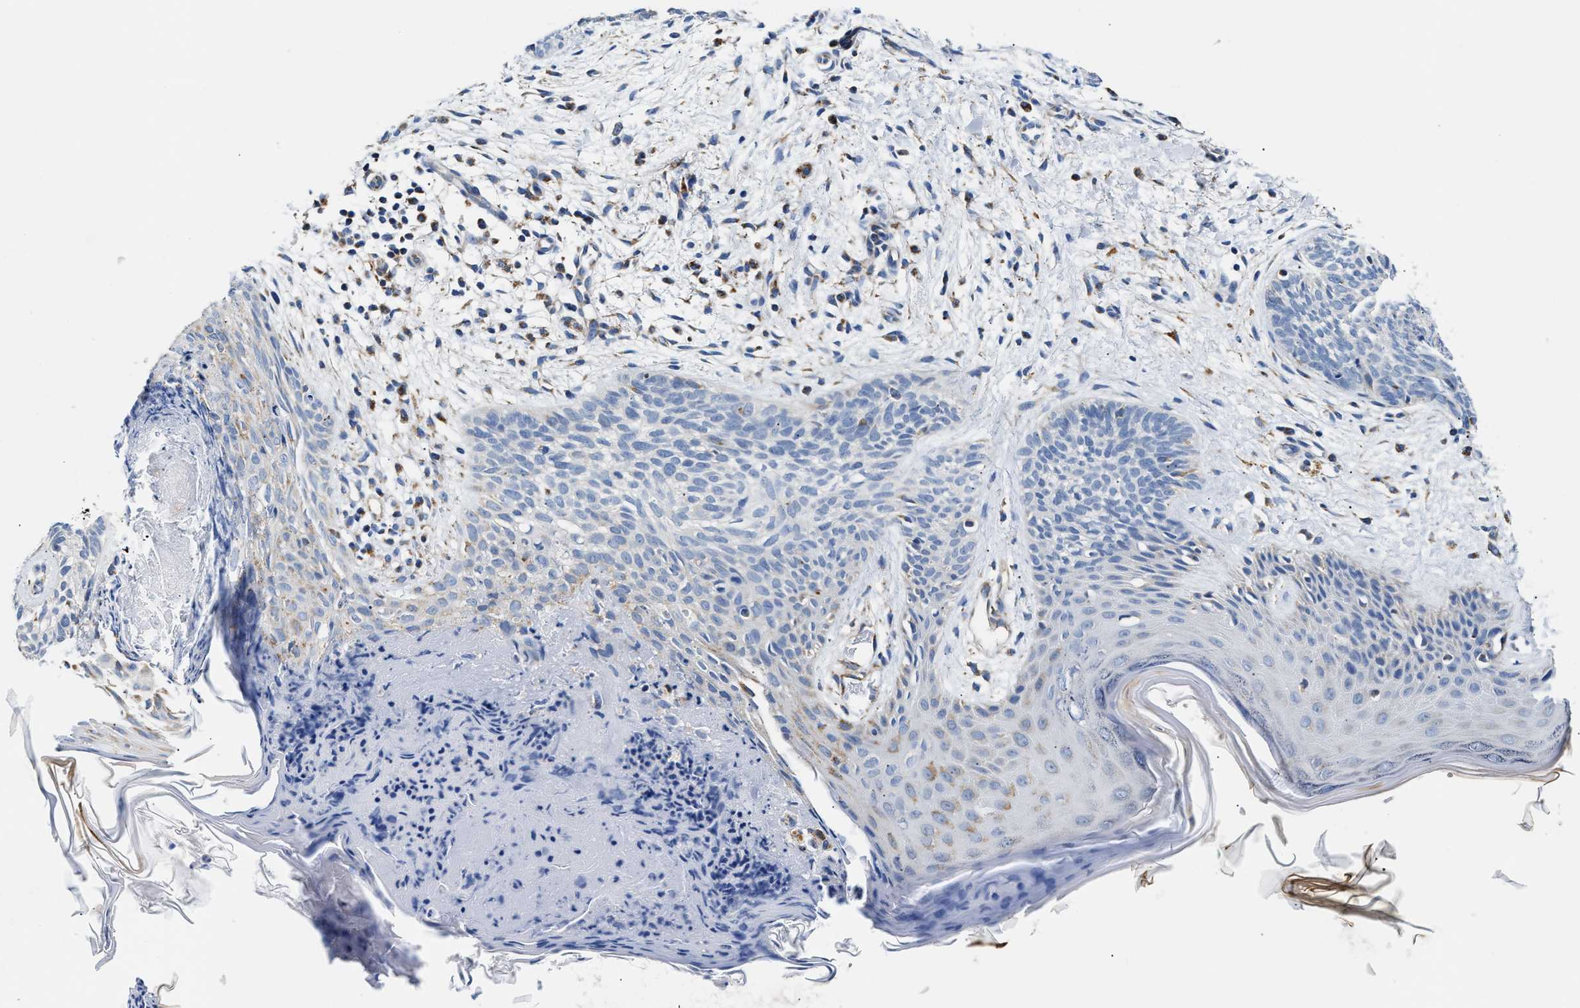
{"staining": {"intensity": "negative", "quantity": "none", "location": "none"}, "tissue": "skin cancer", "cell_type": "Tumor cells", "image_type": "cancer", "snomed": [{"axis": "morphology", "description": "Basal cell carcinoma"}, {"axis": "topography", "description": "Skin"}], "caption": "IHC of skin cancer exhibits no staining in tumor cells.", "gene": "ACADVL", "patient": {"sex": "female", "age": 59}}